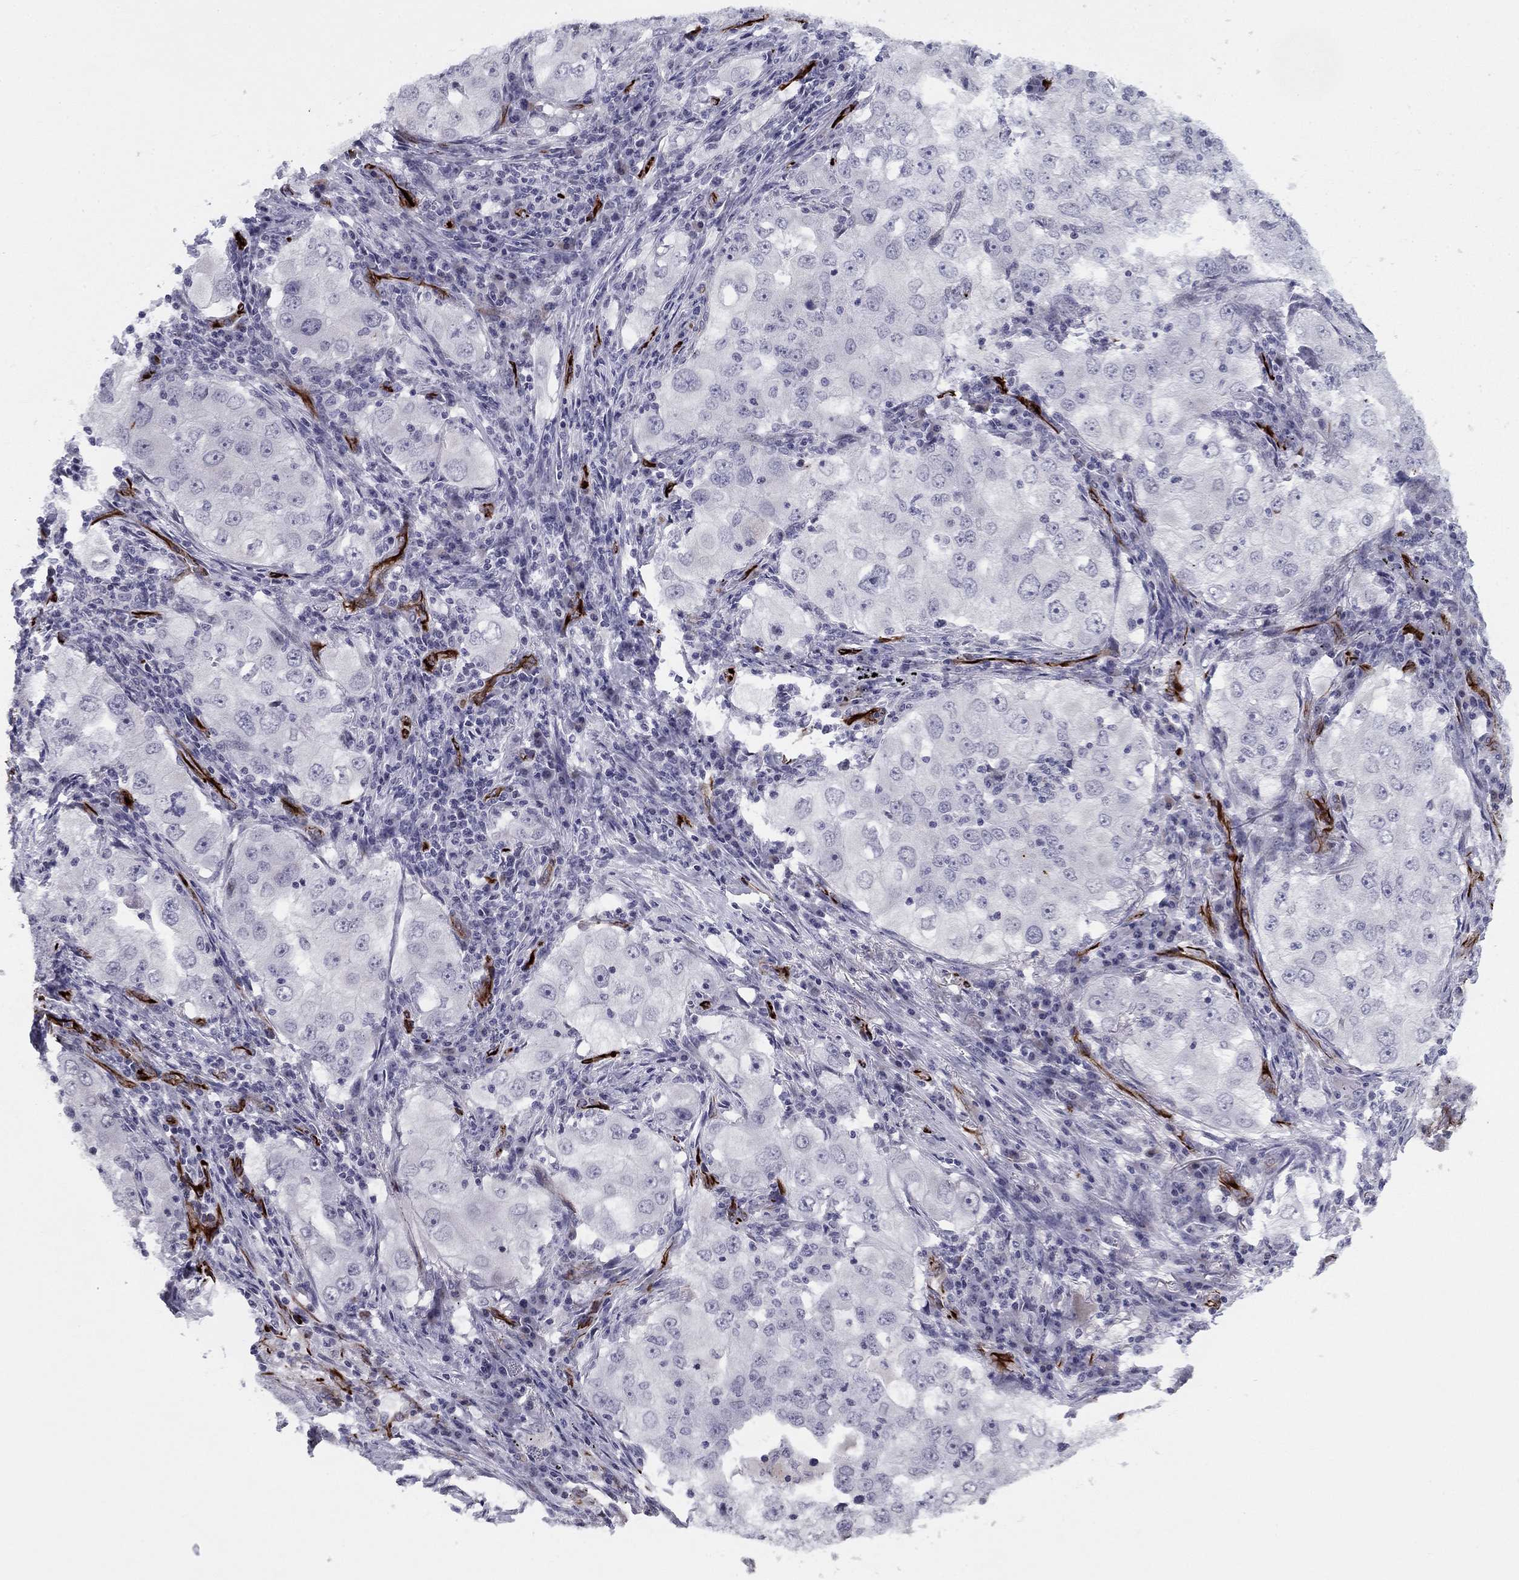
{"staining": {"intensity": "negative", "quantity": "none", "location": "none"}, "tissue": "lung cancer", "cell_type": "Tumor cells", "image_type": "cancer", "snomed": [{"axis": "morphology", "description": "Adenocarcinoma, NOS"}, {"axis": "topography", "description": "Lung"}], "caption": "This is a micrograph of immunohistochemistry (IHC) staining of adenocarcinoma (lung), which shows no positivity in tumor cells.", "gene": "ANKS4B", "patient": {"sex": "female", "age": 61}}